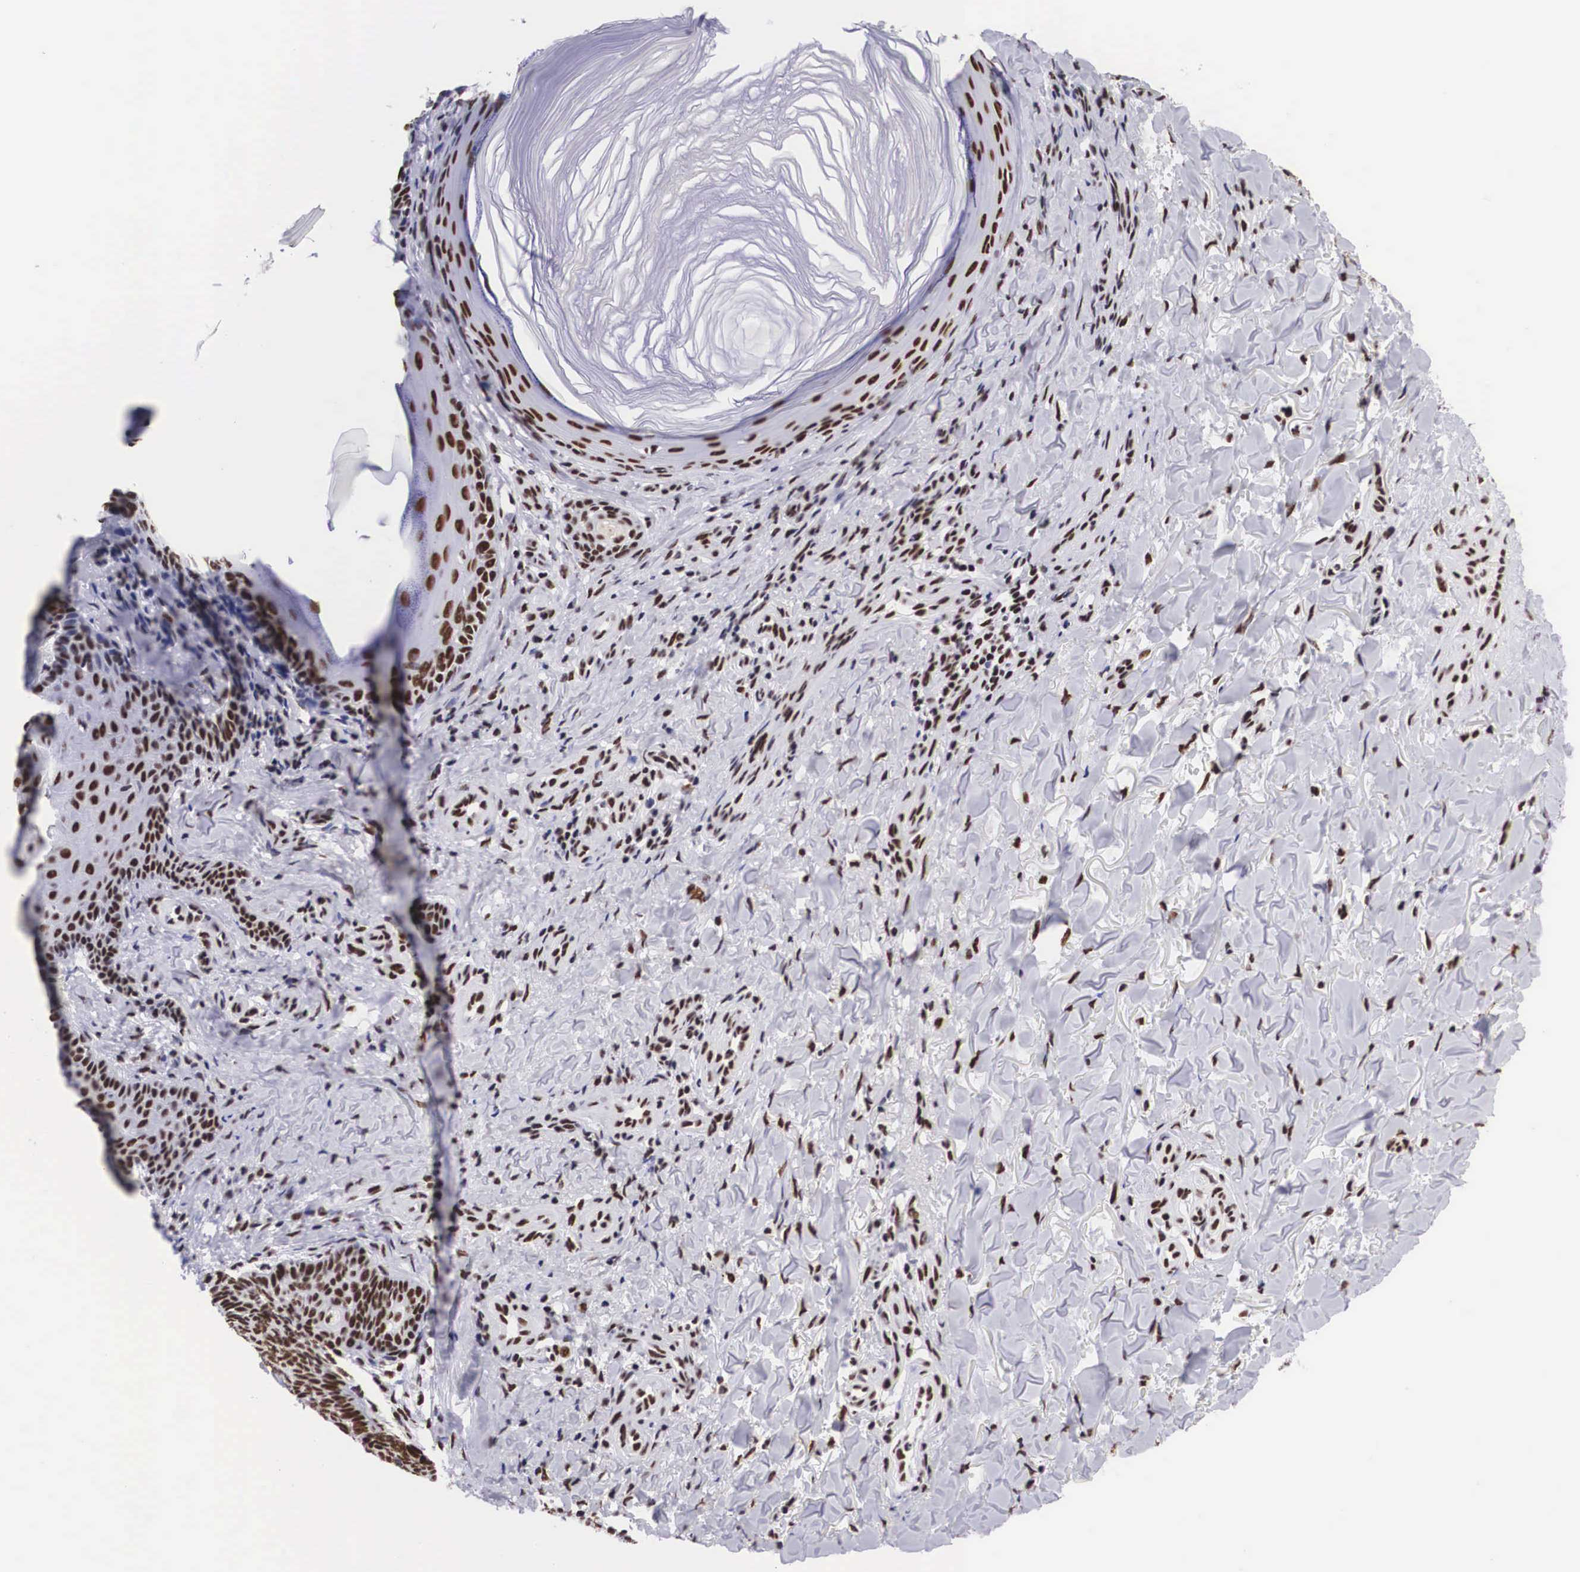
{"staining": {"intensity": "moderate", "quantity": ">75%", "location": "nuclear"}, "tissue": "skin cancer", "cell_type": "Tumor cells", "image_type": "cancer", "snomed": [{"axis": "morphology", "description": "Normal tissue, NOS"}, {"axis": "morphology", "description": "Basal cell carcinoma"}, {"axis": "topography", "description": "Skin"}], "caption": "This photomicrograph shows immunohistochemistry (IHC) staining of human basal cell carcinoma (skin), with medium moderate nuclear staining in about >75% of tumor cells.", "gene": "SF3A1", "patient": {"sex": "male", "age": 81}}